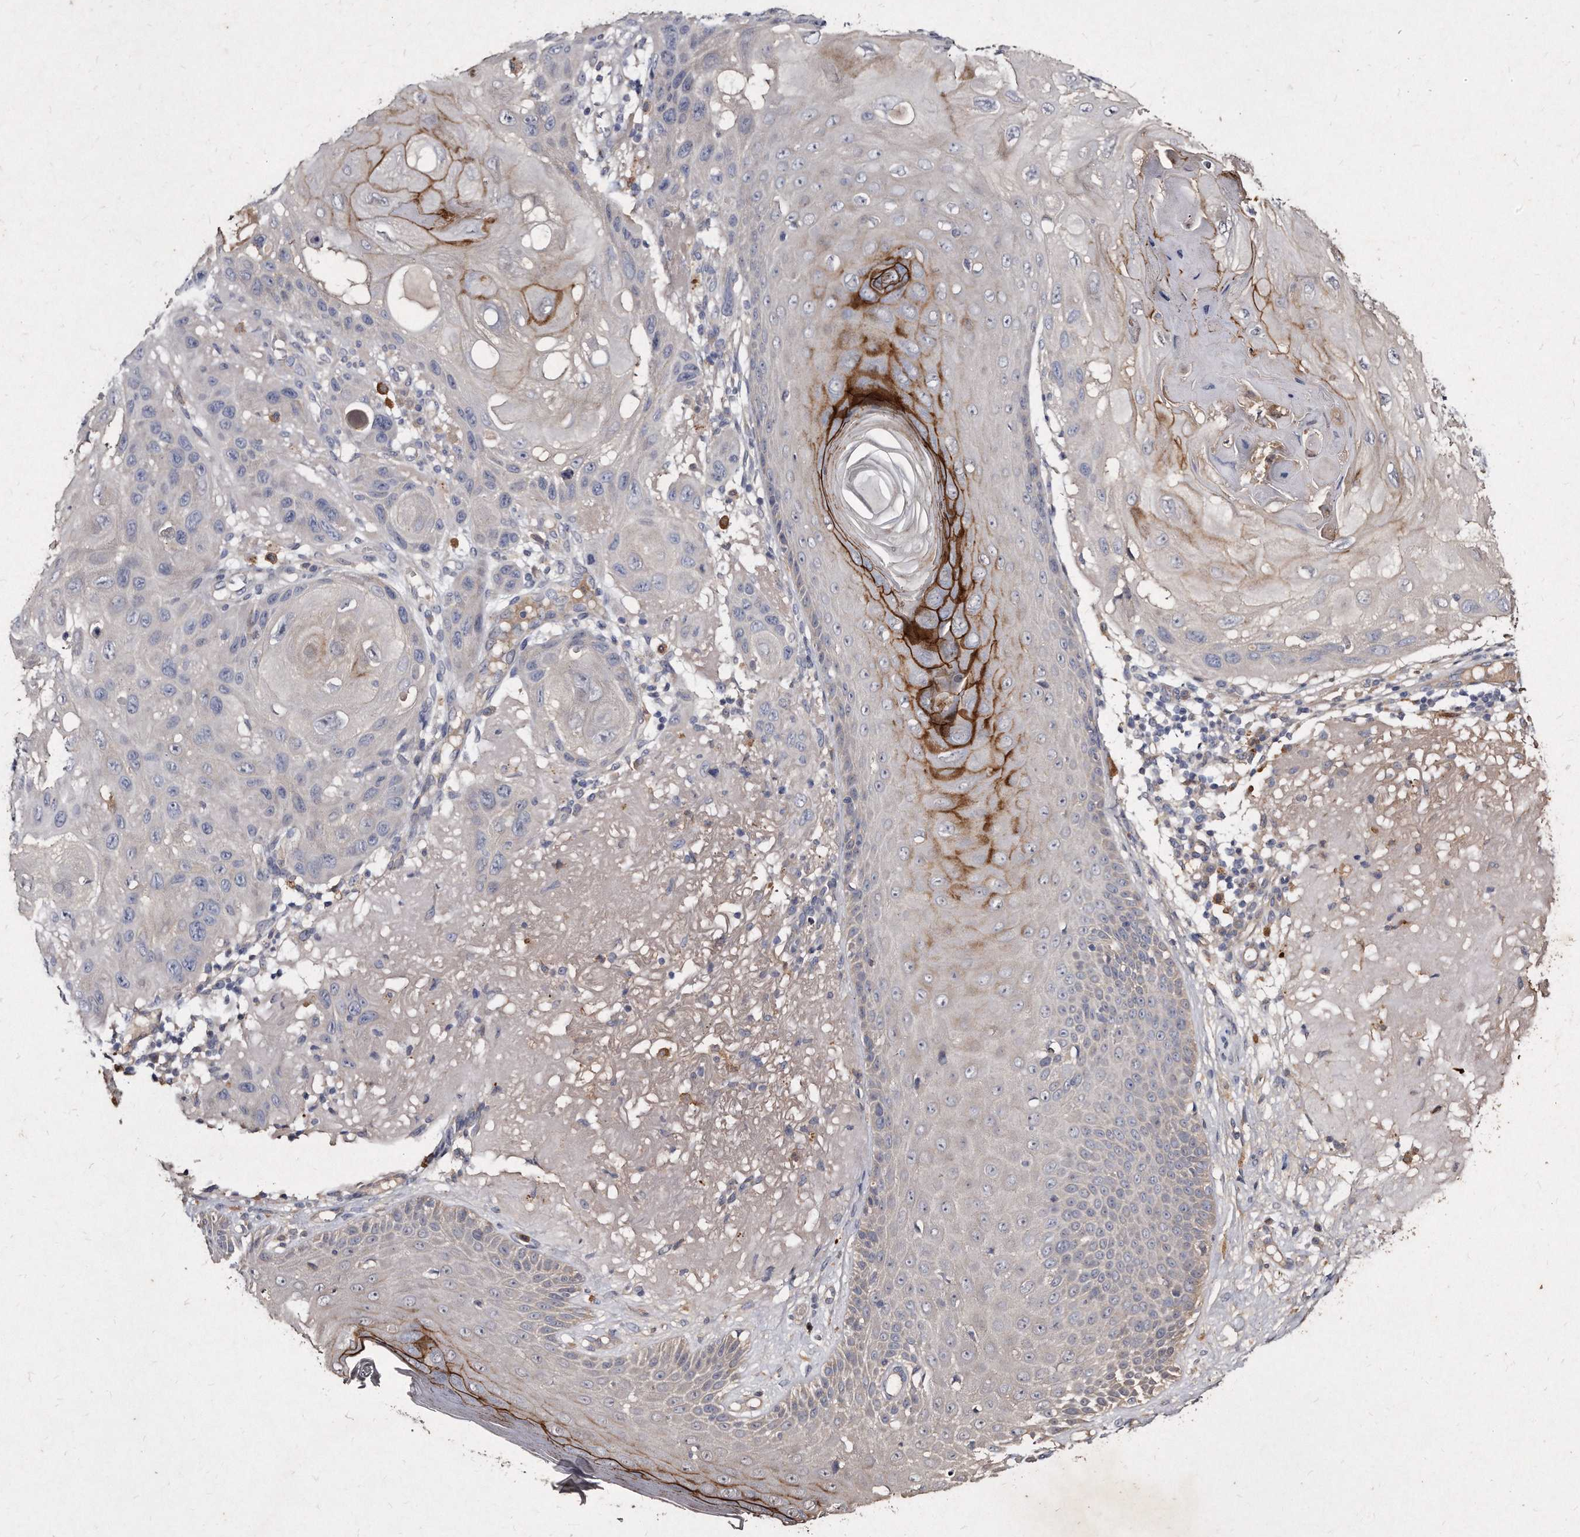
{"staining": {"intensity": "negative", "quantity": "none", "location": "none"}, "tissue": "skin cancer", "cell_type": "Tumor cells", "image_type": "cancer", "snomed": [{"axis": "morphology", "description": "Normal tissue, NOS"}, {"axis": "morphology", "description": "Squamous cell carcinoma, NOS"}, {"axis": "topography", "description": "Skin"}], "caption": "Histopathology image shows no significant protein positivity in tumor cells of skin squamous cell carcinoma. (DAB (3,3'-diaminobenzidine) IHC, high magnification).", "gene": "KLHDC3", "patient": {"sex": "female", "age": 96}}